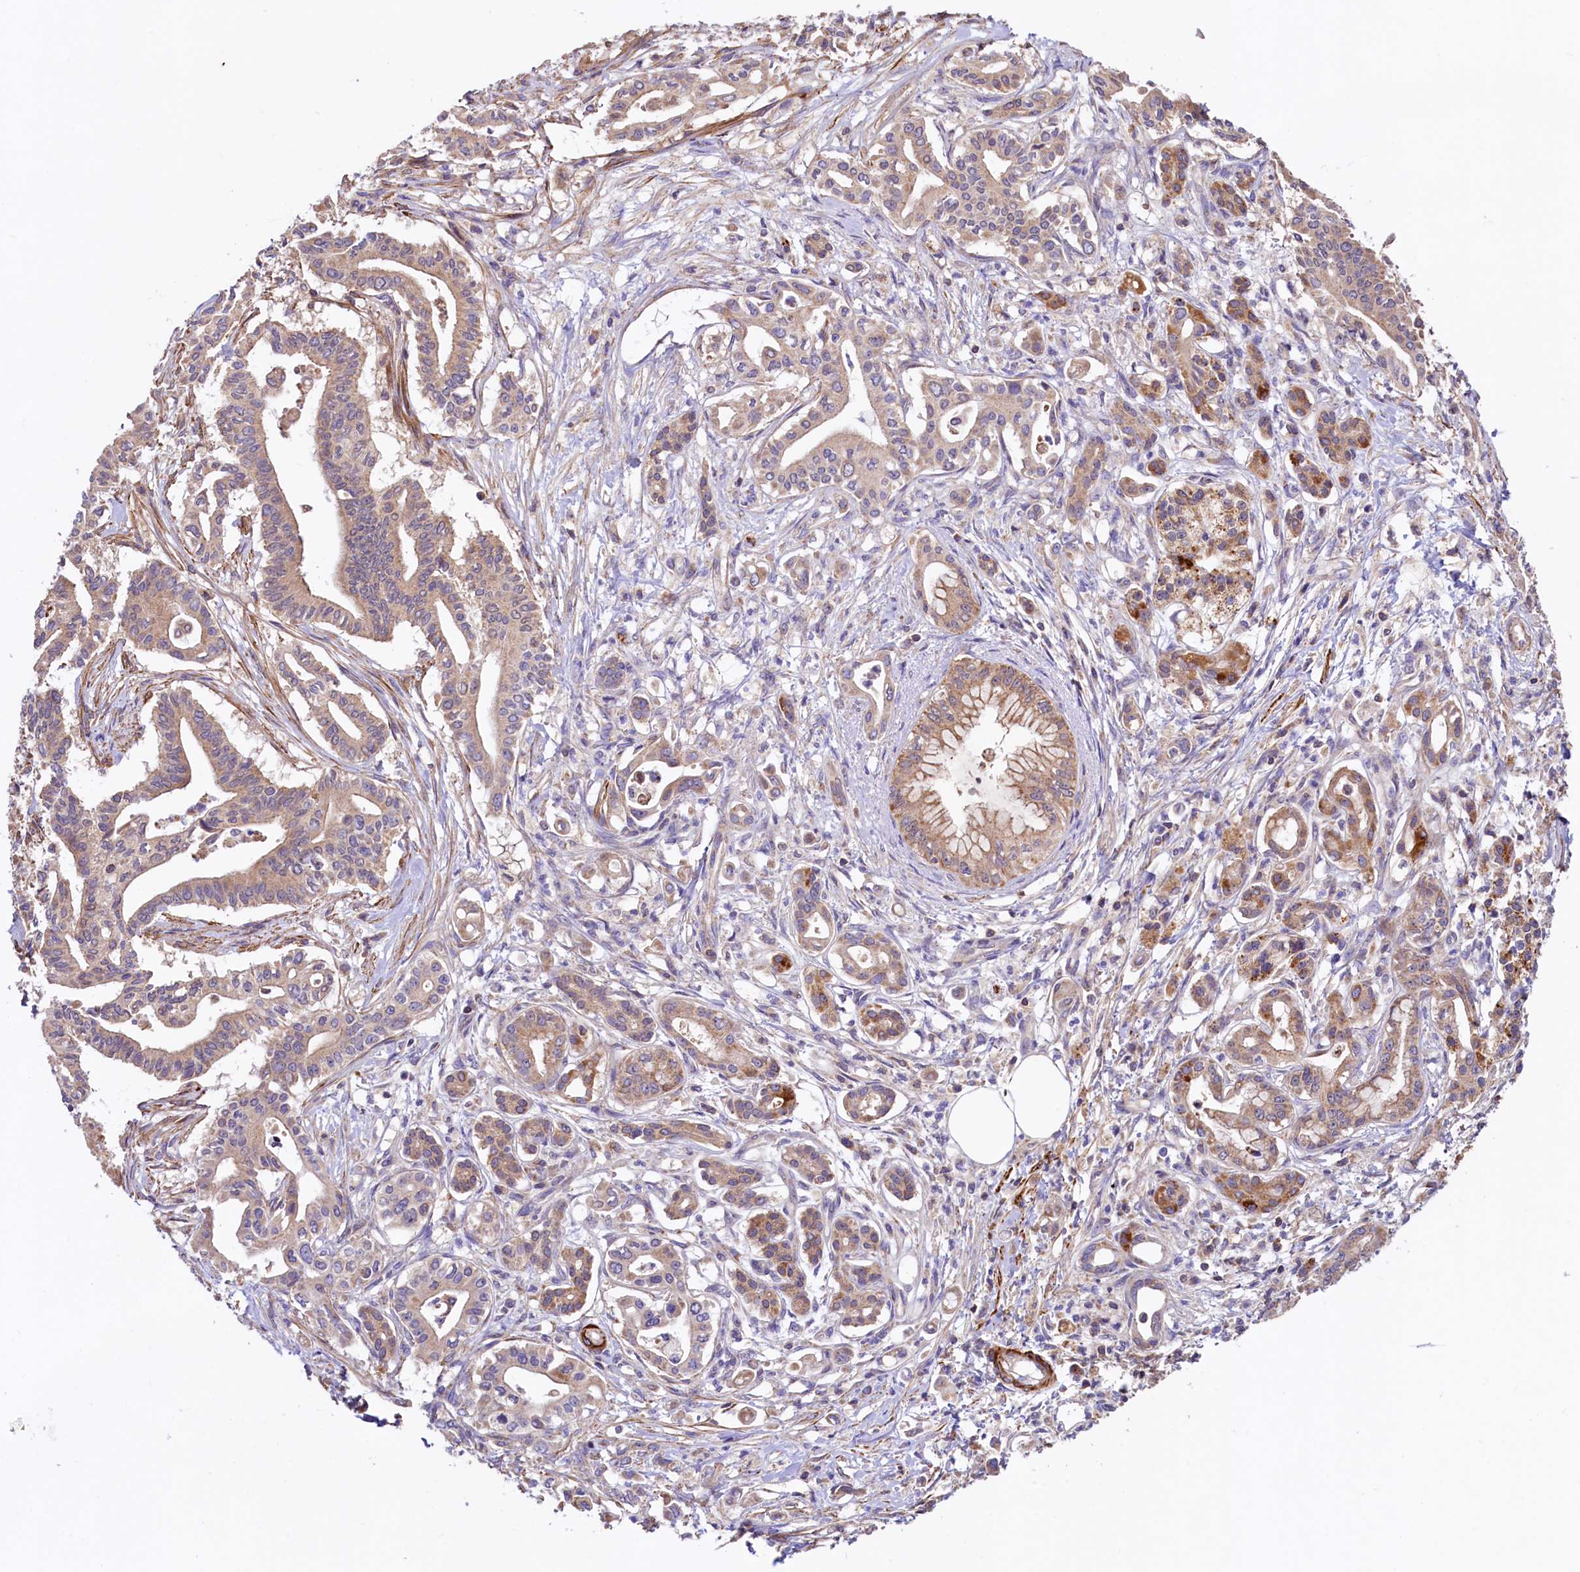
{"staining": {"intensity": "weak", "quantity": ">75%", "location": "cytoplasmic/membranous"}, "tissue": "pancreatic cancer", "cell_type": "Tumor cells", "image_type": "cancer", "snomed": [{"axis": "morphology", "description": "Adenocarcinoma, NOS"}, {"axis": "topography", "description": "Pancreas"}], "caption": "Pancreatic cancer was stained to show a protein in brown. There is low levels of weak cytoplasmic/membranous positivity in about >75% of tumor cells.", "gene": "CIAO3", "patient": {"sex": "female", "age": 77}}